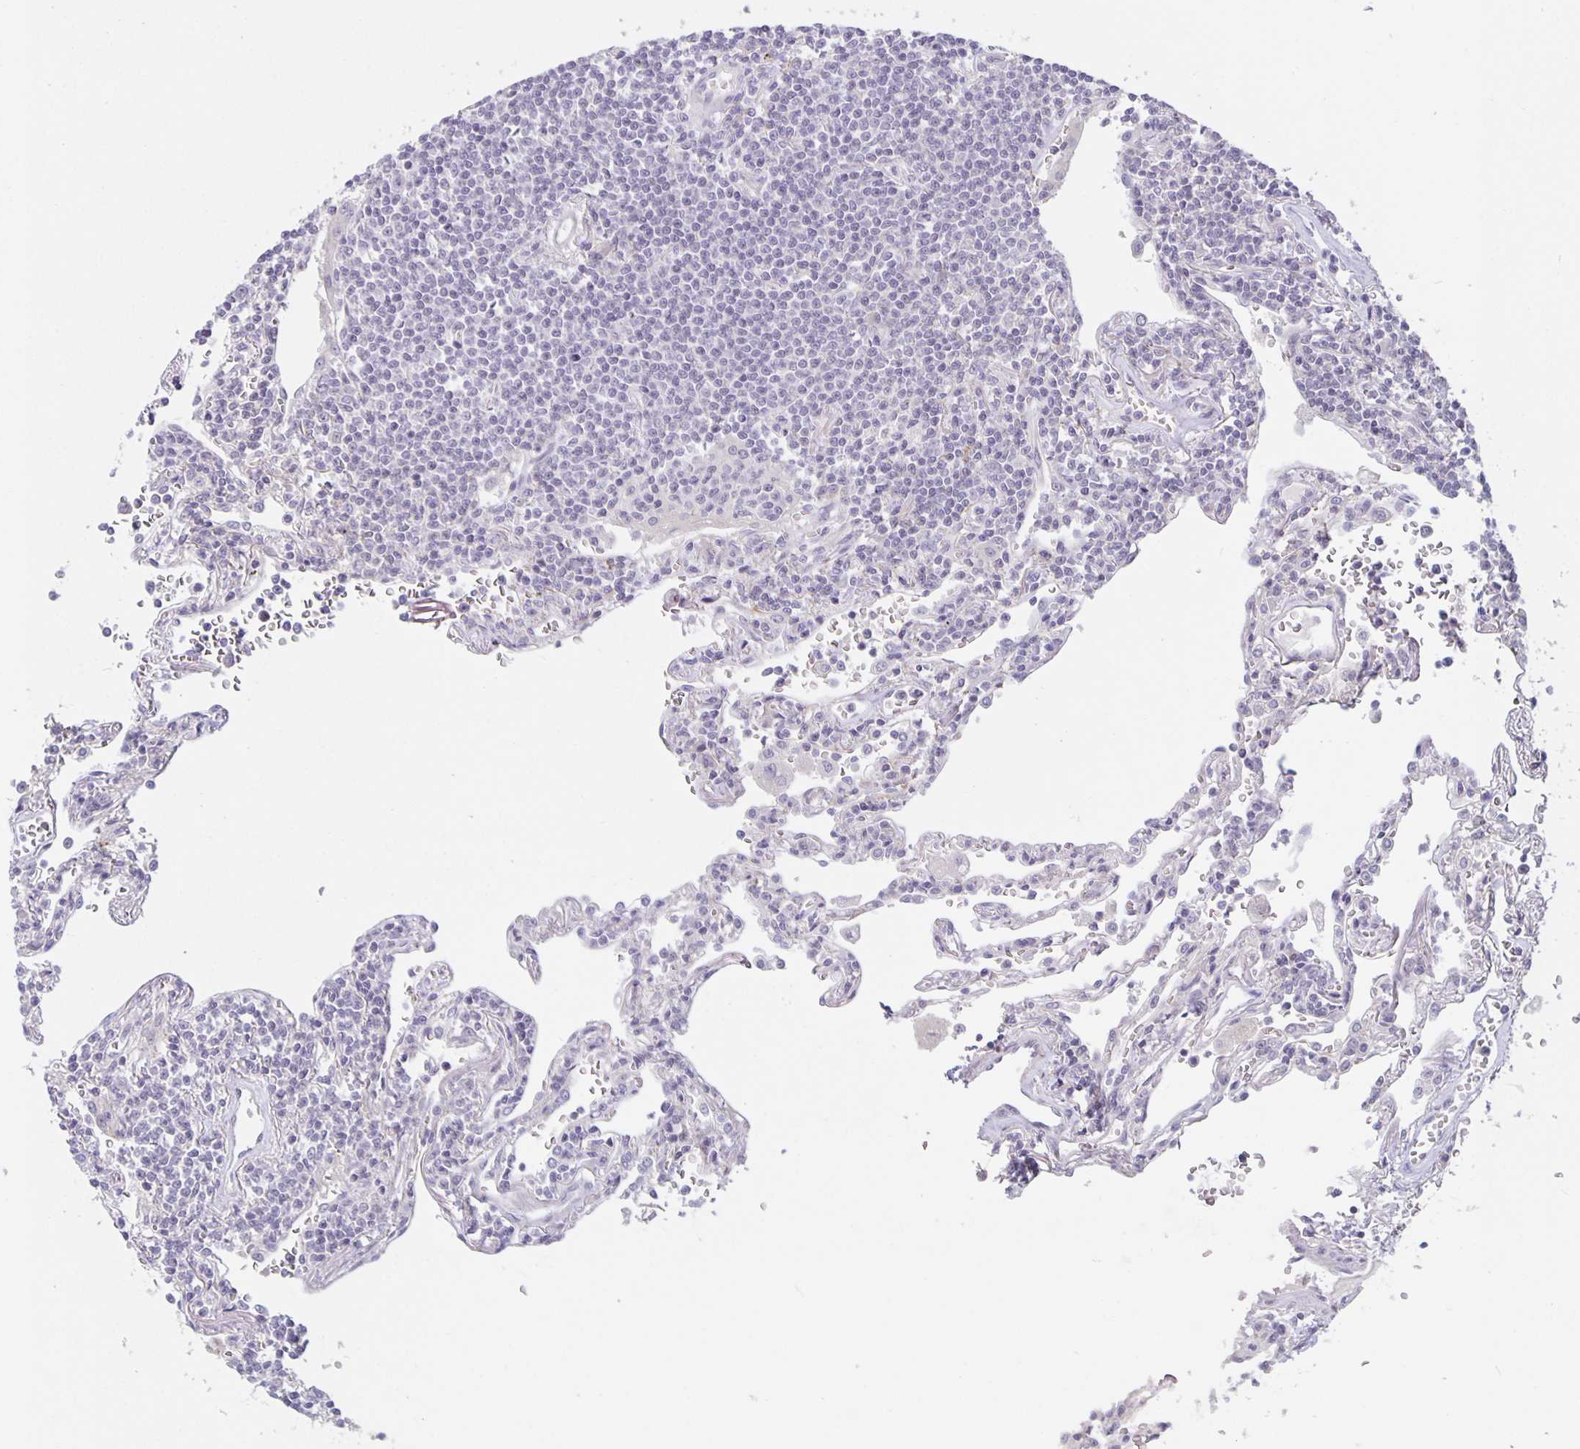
{"staining": {"intensity": "negative", "quantity": "none", "location": "none"}, "tissue": "lymphoma", "cell_type": "Tumor cells", "image_type": "cancer", "snomed": [{"axis": "morphology", "description": "Malignant lymphoma, non-Hodgkin's type, Low grade"}, {"axis": "topography", "description": "Lung"}], "caption": "This is a image of immunohistochemistry (IHC) staining of lymphoma, which shows no staining in tumor cells.", "gene": "ARVCF", "patient": {"sex": "female", "age": 71}}